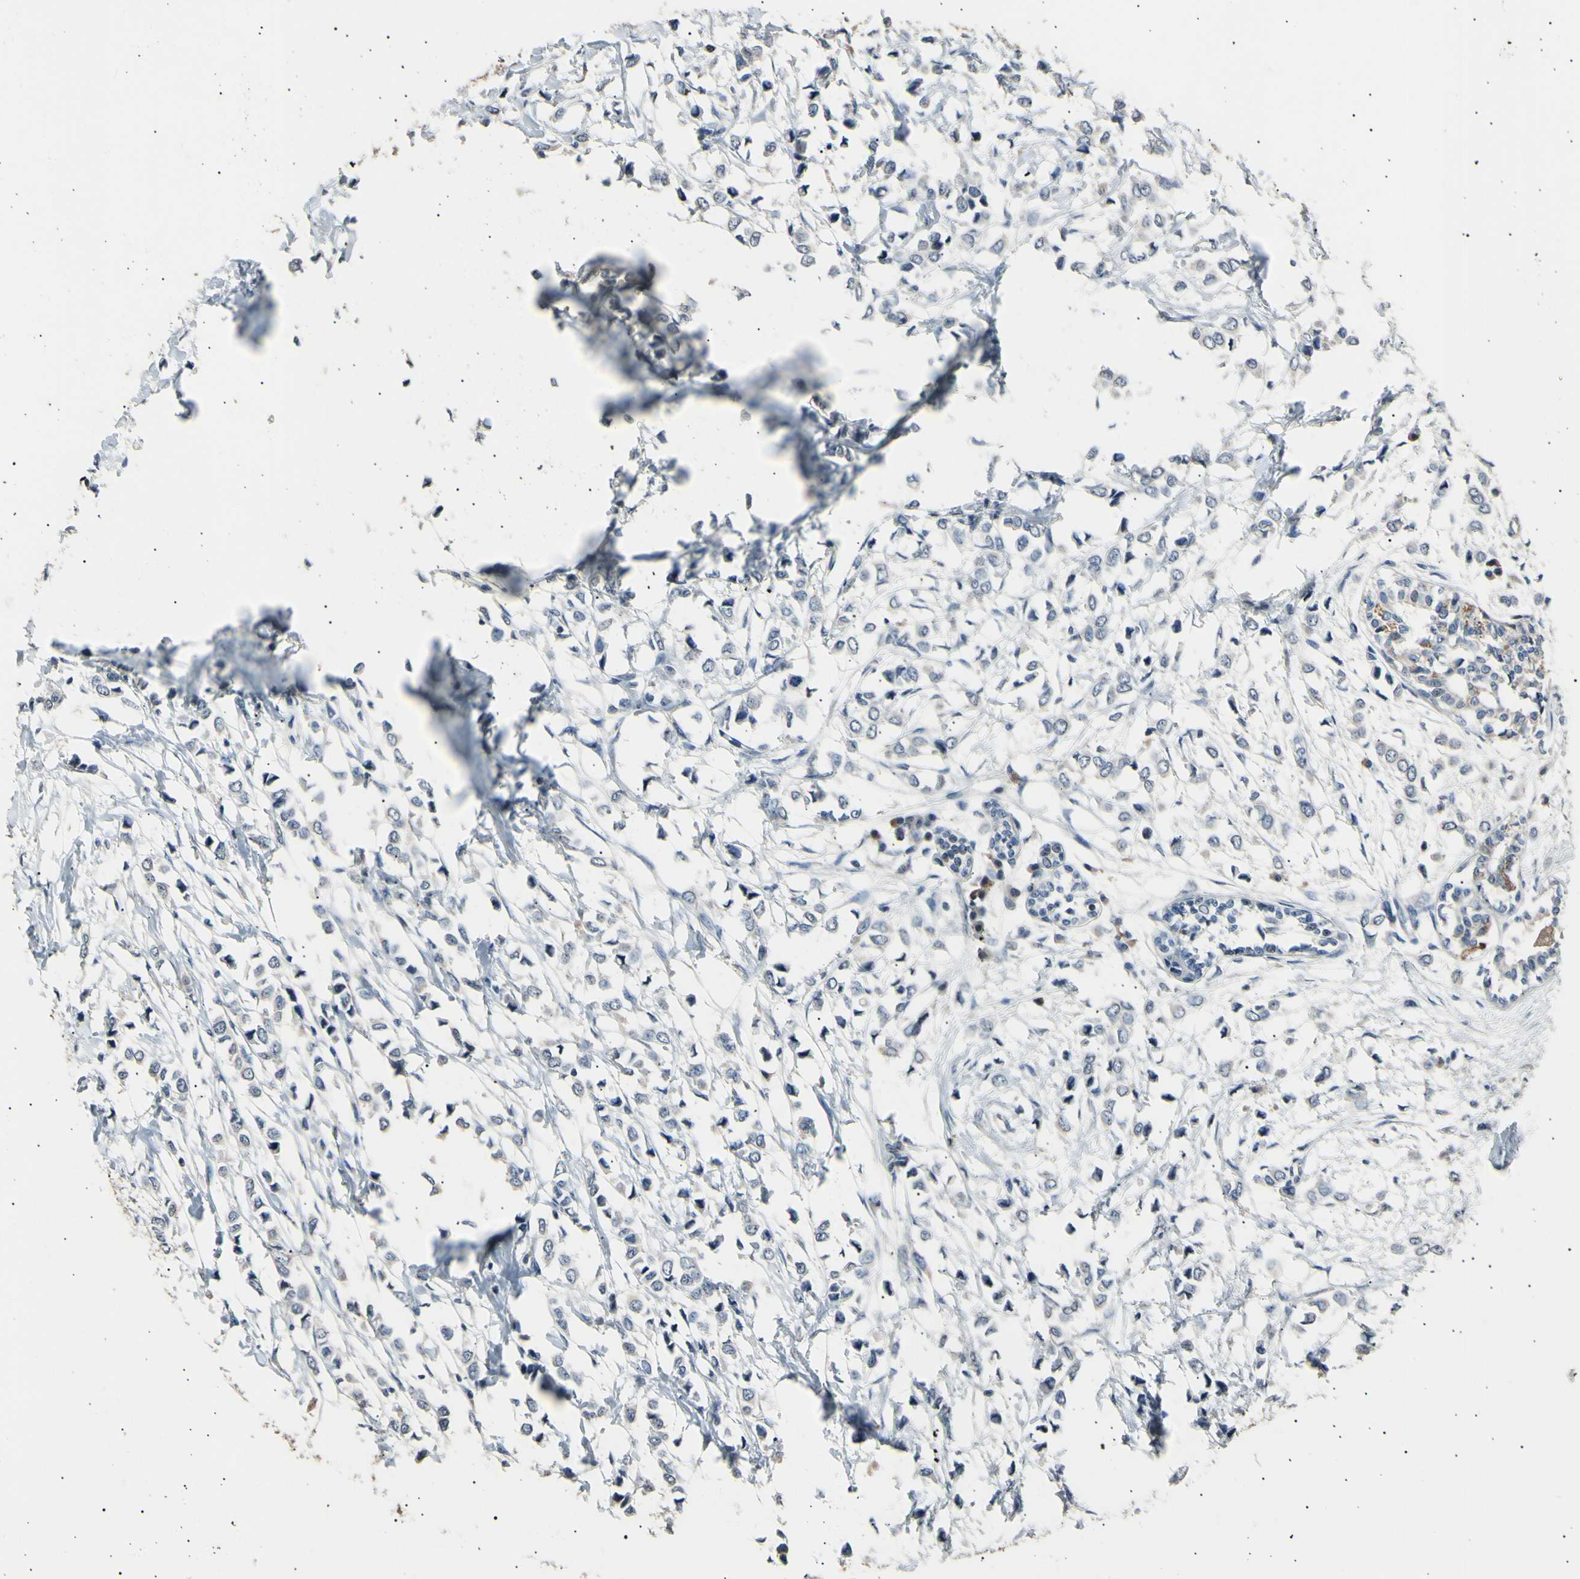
{"staining": {"intensity": "negative", "quantity": "none", "location": "none"}, "tissue": "breast cancer", "cell_type": "Tumor cells", "image_type": "cancer", "snomed": [{"axis": "morphology", "description": "Lobular carcinoma"}, {"axis": "topography", "description": "Breast"}], "caption": "Human breast cancer stained for a protein using immunohistochemistry (IHC) displays no expression in tumor cells.", "gene": "LDLR", "patient": {"sex": "female", "age": 51}}